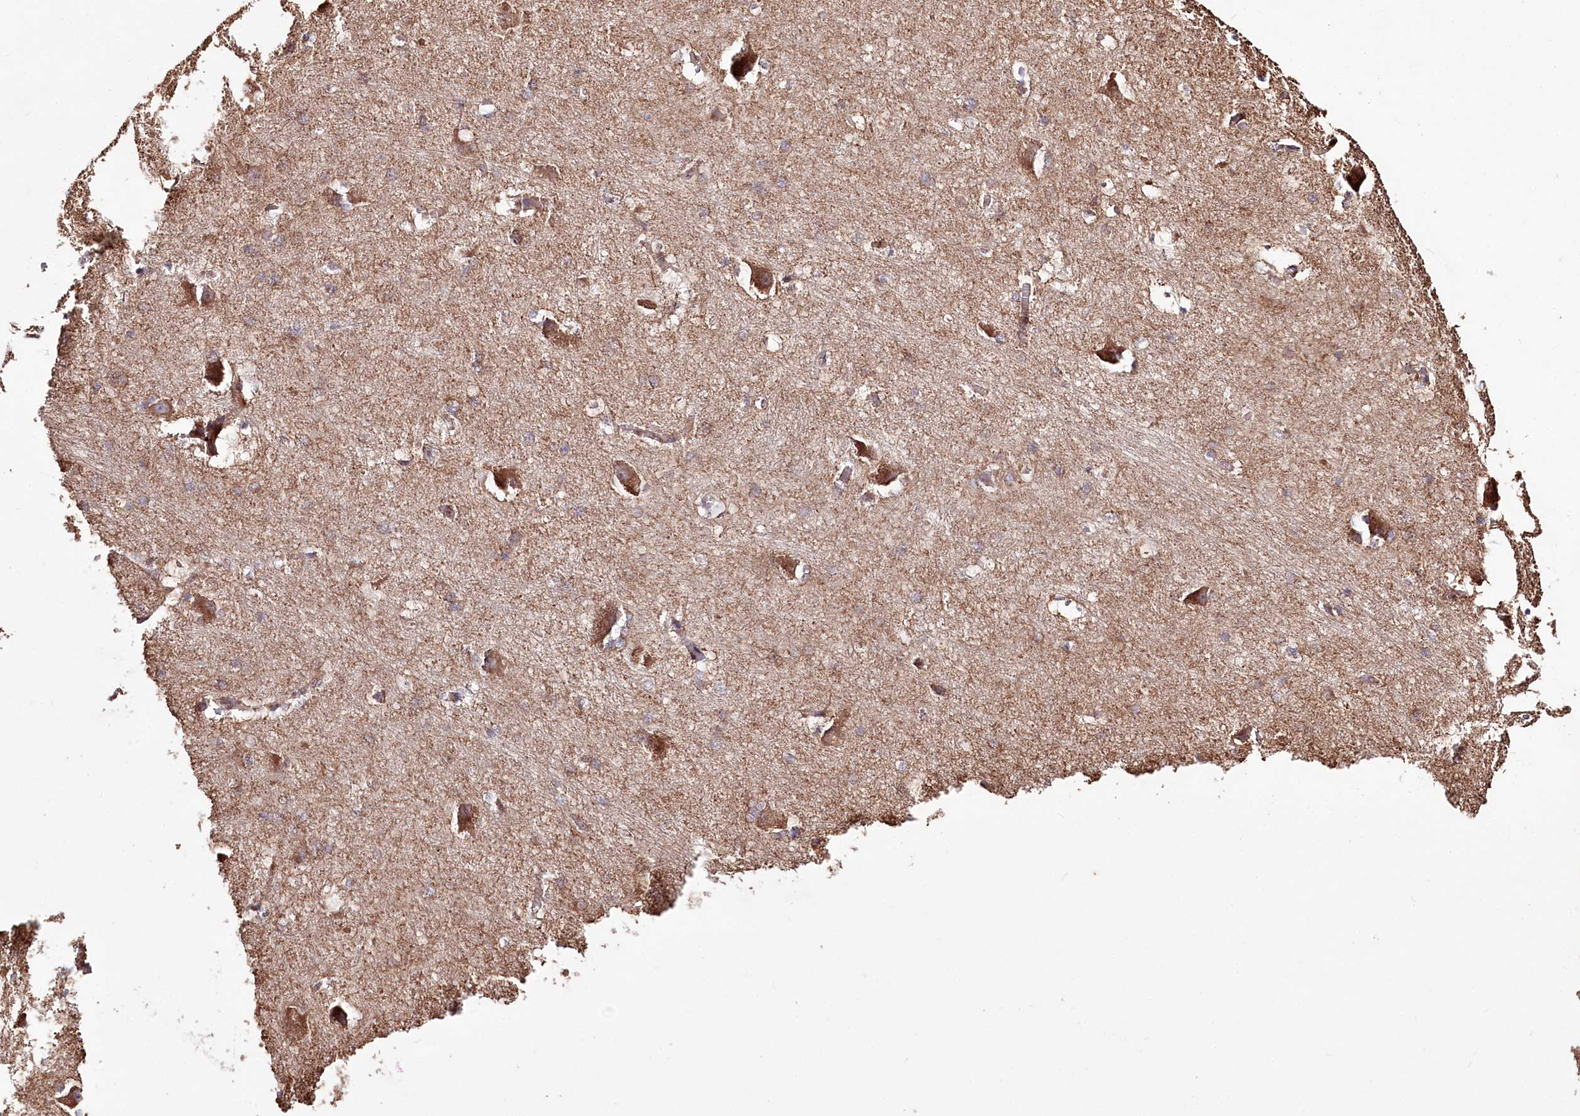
{"staining": {"intensity": "weak", "quantity": "25%-75%", "location": "cytoplasmic/membranous"}, "tissue": "caudate", "cell_type": "Glial cells", "image_type": "normal", "snomed": [{"axis": "morphology", "description": "Normal tissue, NOS"}, {"axis": "topography", "description": "Lateral ventricle wall"}], "caption": "Protein staining shows weak cytoplasmic/membranous positivity in about 25%-75% of glial cells in normal caudate.", "gene": "WWC1", "patient": {"sex": "male", "age": 37}}